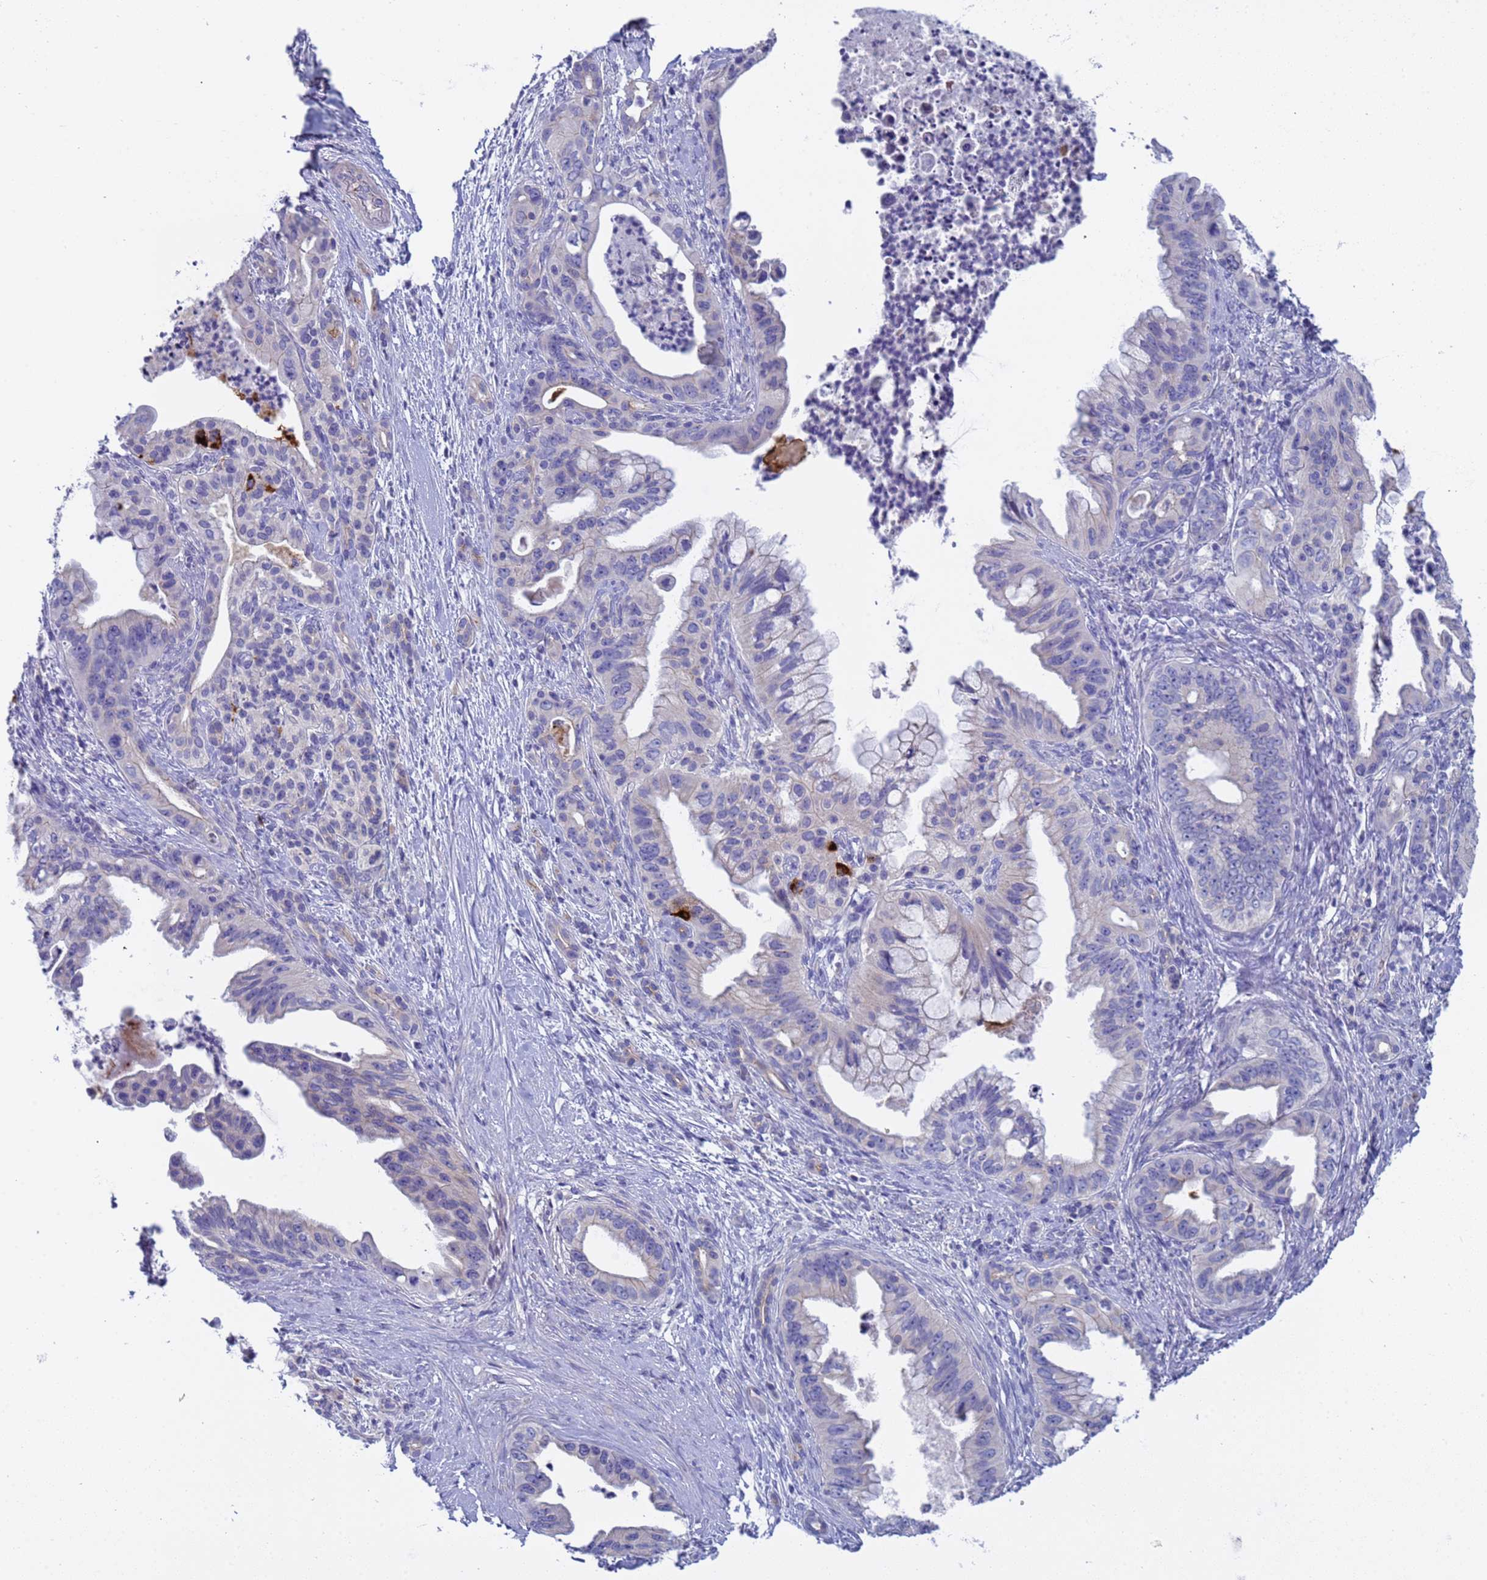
{"staining": {"intensity": "negative", "quantity": "none", "location": "none"}, "tissue": "pancreatic cancer", "cell_type": "Tumor cells", "image_type": "cancer", "snomed": [{"axis": "morphology", "description": "Adenocarcinoma, NOS"}, {"axis": "topography", "description": "Pancreas"}], "caption": "Micrograph shows no protein staining in tumor cells of pancreatic cancer tissue.", "gene": "C4orf46", "patient": {"sex": "male", "age": 58}}